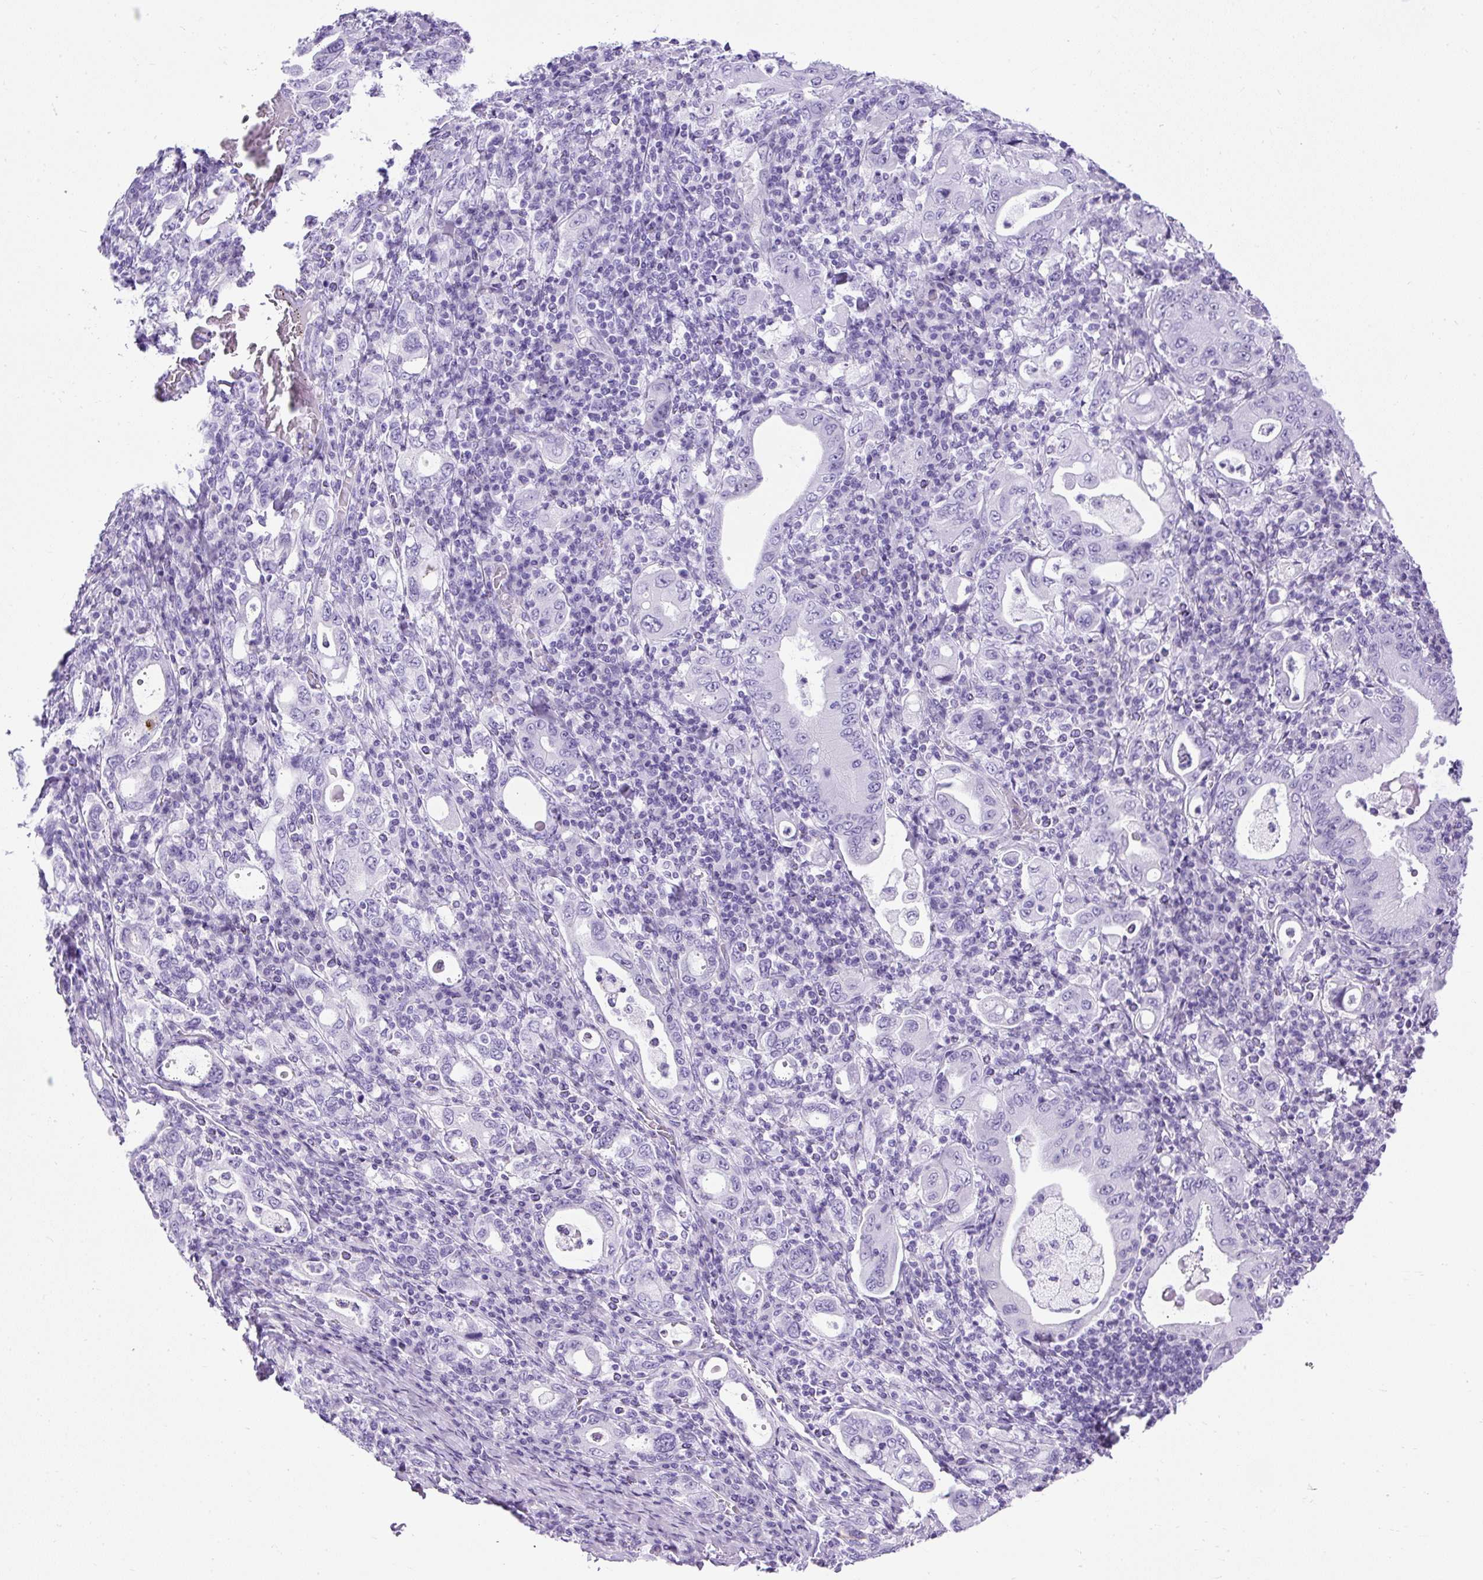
{"staining": {"intensity": "negative", "quantity": "none", "location": "none"}, "tissue": "stomach cancer", "cell_type": "Tumor cells", "image_type": "cancer", "snomed": [{"axis": "morphology", "description": "Normal tissue, NOS"}, {"axis": "morphology", "description": "Adenocarcinoma, NOS"}, {"axis": "topography", "description": "Esophagus"}, {"axis": "topography", "description": "Stomach, upper"}, {"axis": "topography", "description": "Peripheral nerve tissue"}], "caption": "High magnification brightfield microscopy of adenocarcinoma (stomach) stained with DAB (brown) and counterstained with hematoxylin (blue): tumor cells show no significant positivity.", "gene": "UPP1", "patient": {"sex": "male", "age": 62}}